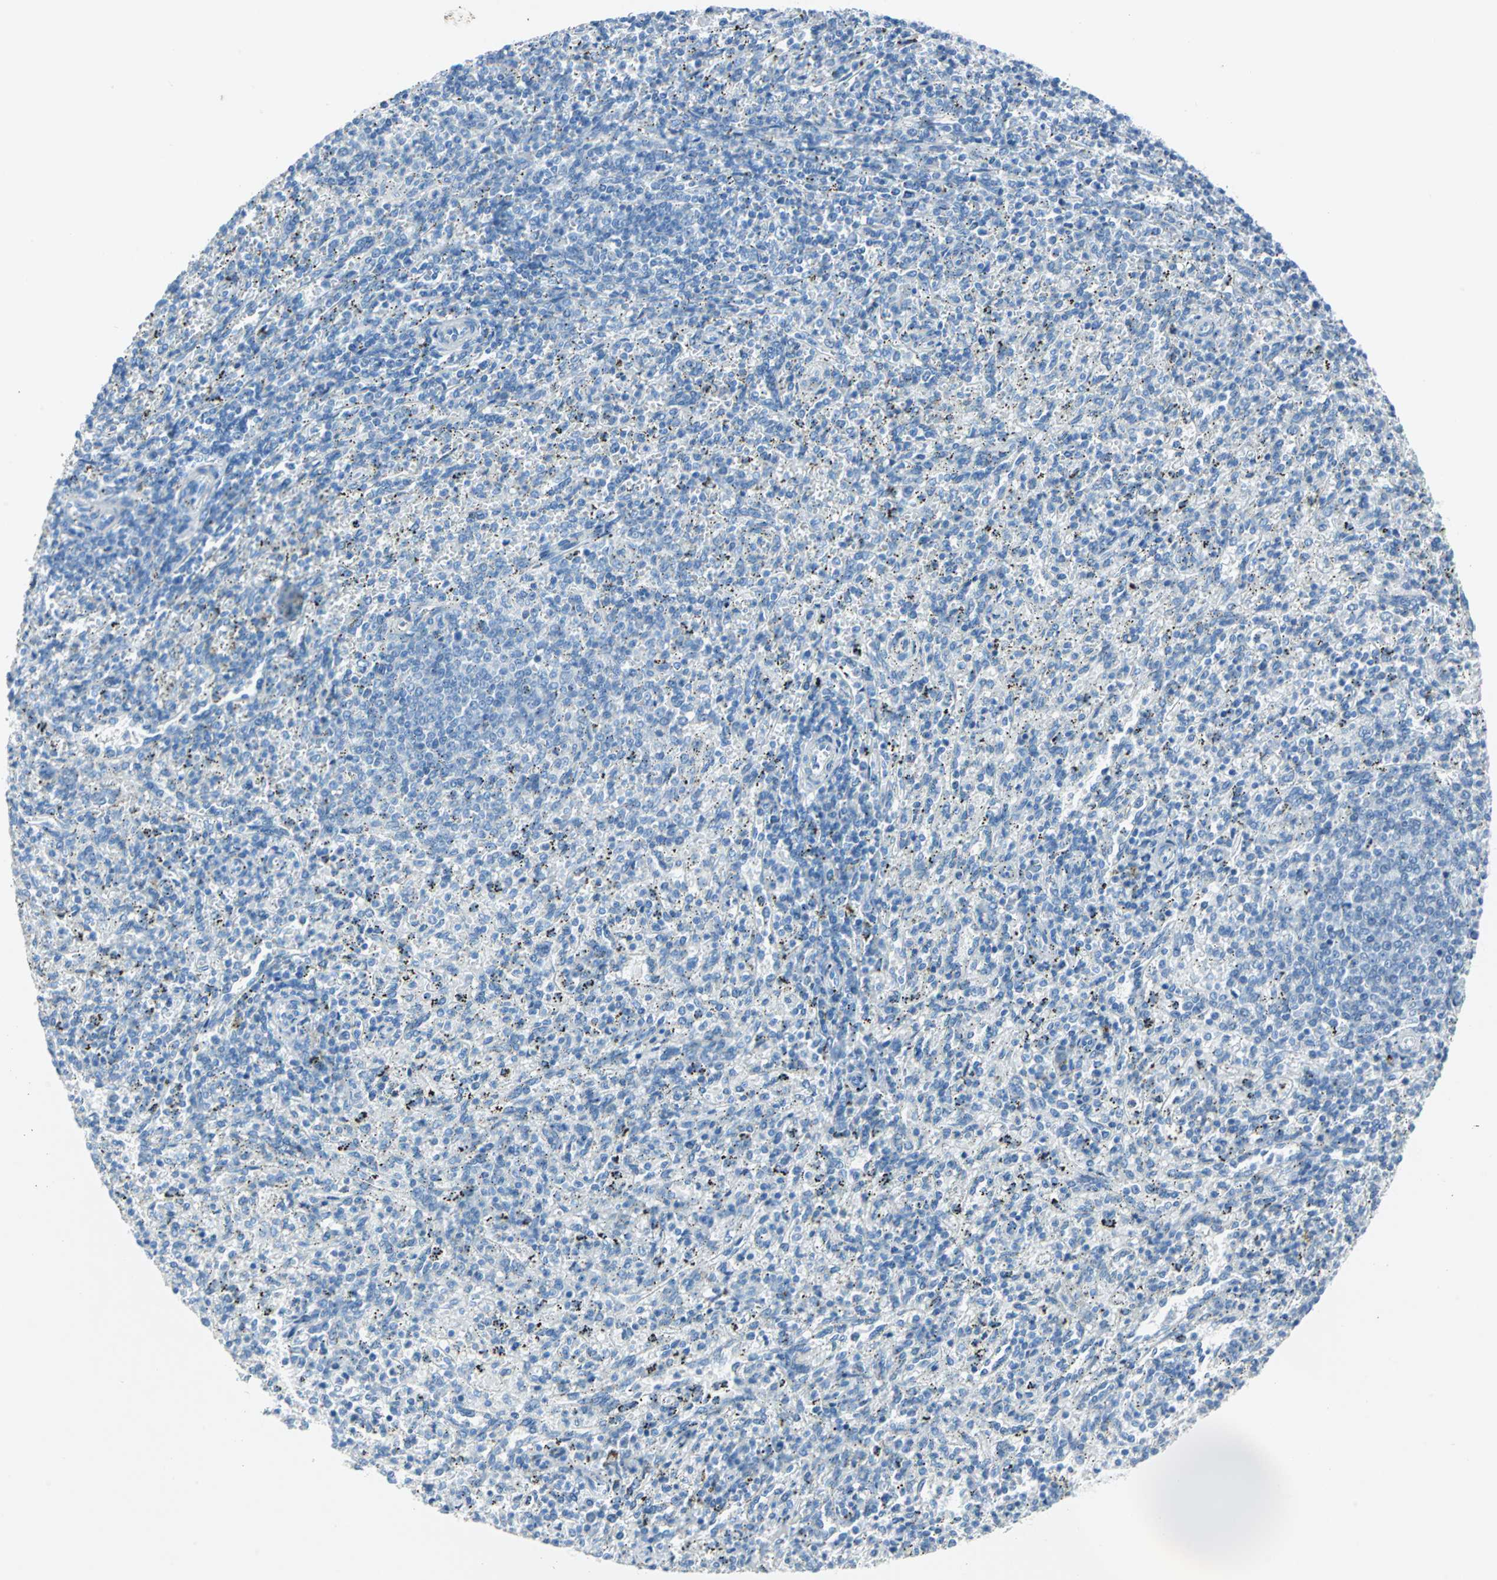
{"staining": {"intensity": "weak", "quantity": "<25%", "location": "cytoplasmic/membranous"}, "tissue": "spleen", "cell_type": "Cells in red pulp", "image_type": "normal", "snomed": [{"axis": "morphology", "description": "Normal tissue, NOS"}, {"axis": "topography", "description": "Spleen"}], "caption": "Immunohistochemistry (IHC) micrograph of normal human spleen stained for a protein (brown), which demonstrates no staining in cells in red pulp. (Brightfield microscopy of DAB (3,3'-diaminobenzidine) IHC at high magnification).", "gene": "SFN", "patient": {"sex": "female", "age": 10}}